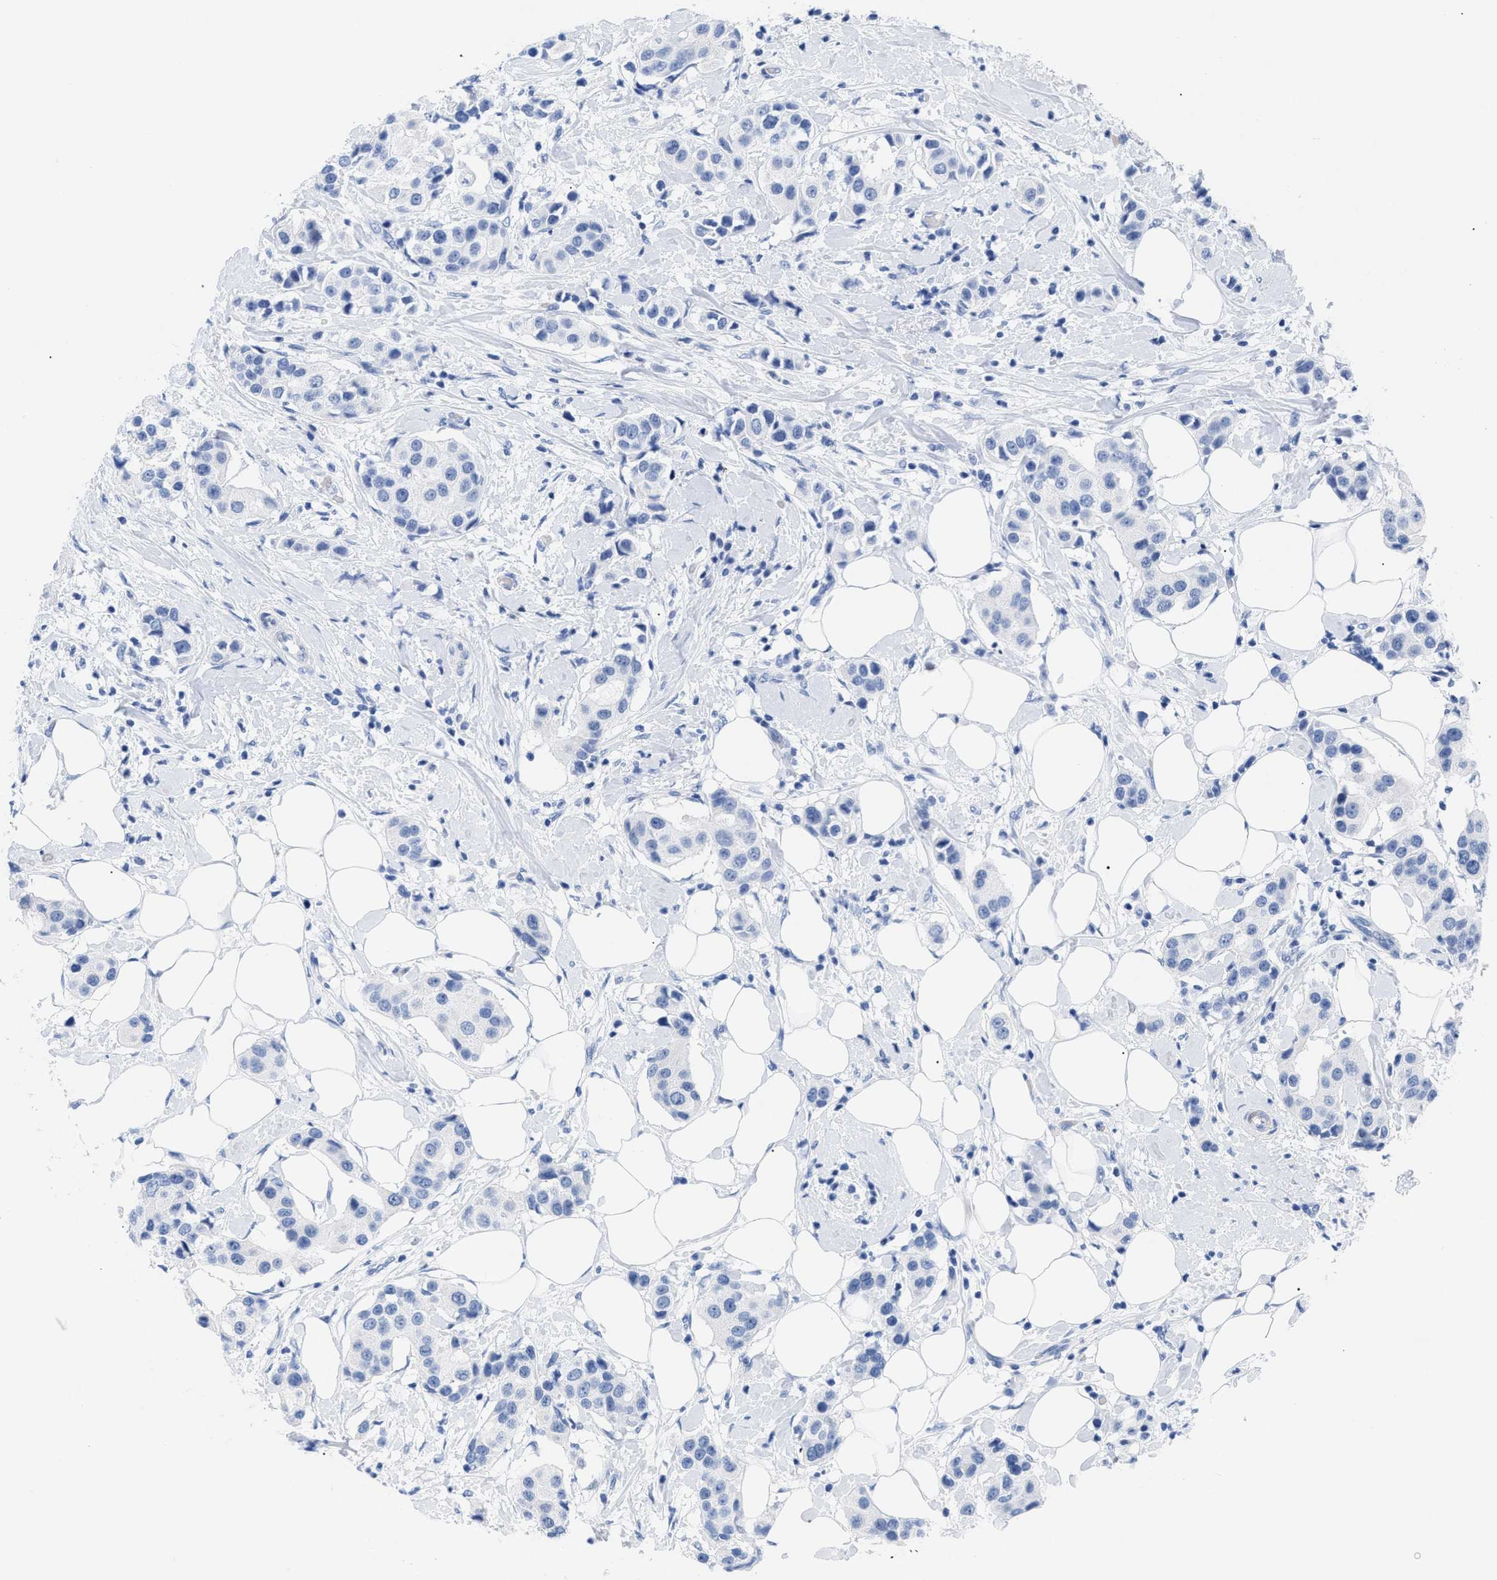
{"staining": {"intensity": "negative", "quantity": "none", "location": "none"}, "tissue": "breast cancer", "cell_type": "Tumor cells", "image_type": "cancer", "snomed": [{"axis": "morphology", "description": "Normal tissue, NOS"}, {"axis": "morphology", "description": "Duct carcinoma"}, {"axis": "topography", "description": "Breast"}], "caption": "Immunohistochemical staining of human intraductal carcinoma (breast) exhibits no significant staining in tumor cells.", "gene": "DUSP26", "patient": {"sex": "female", "age": 39}}